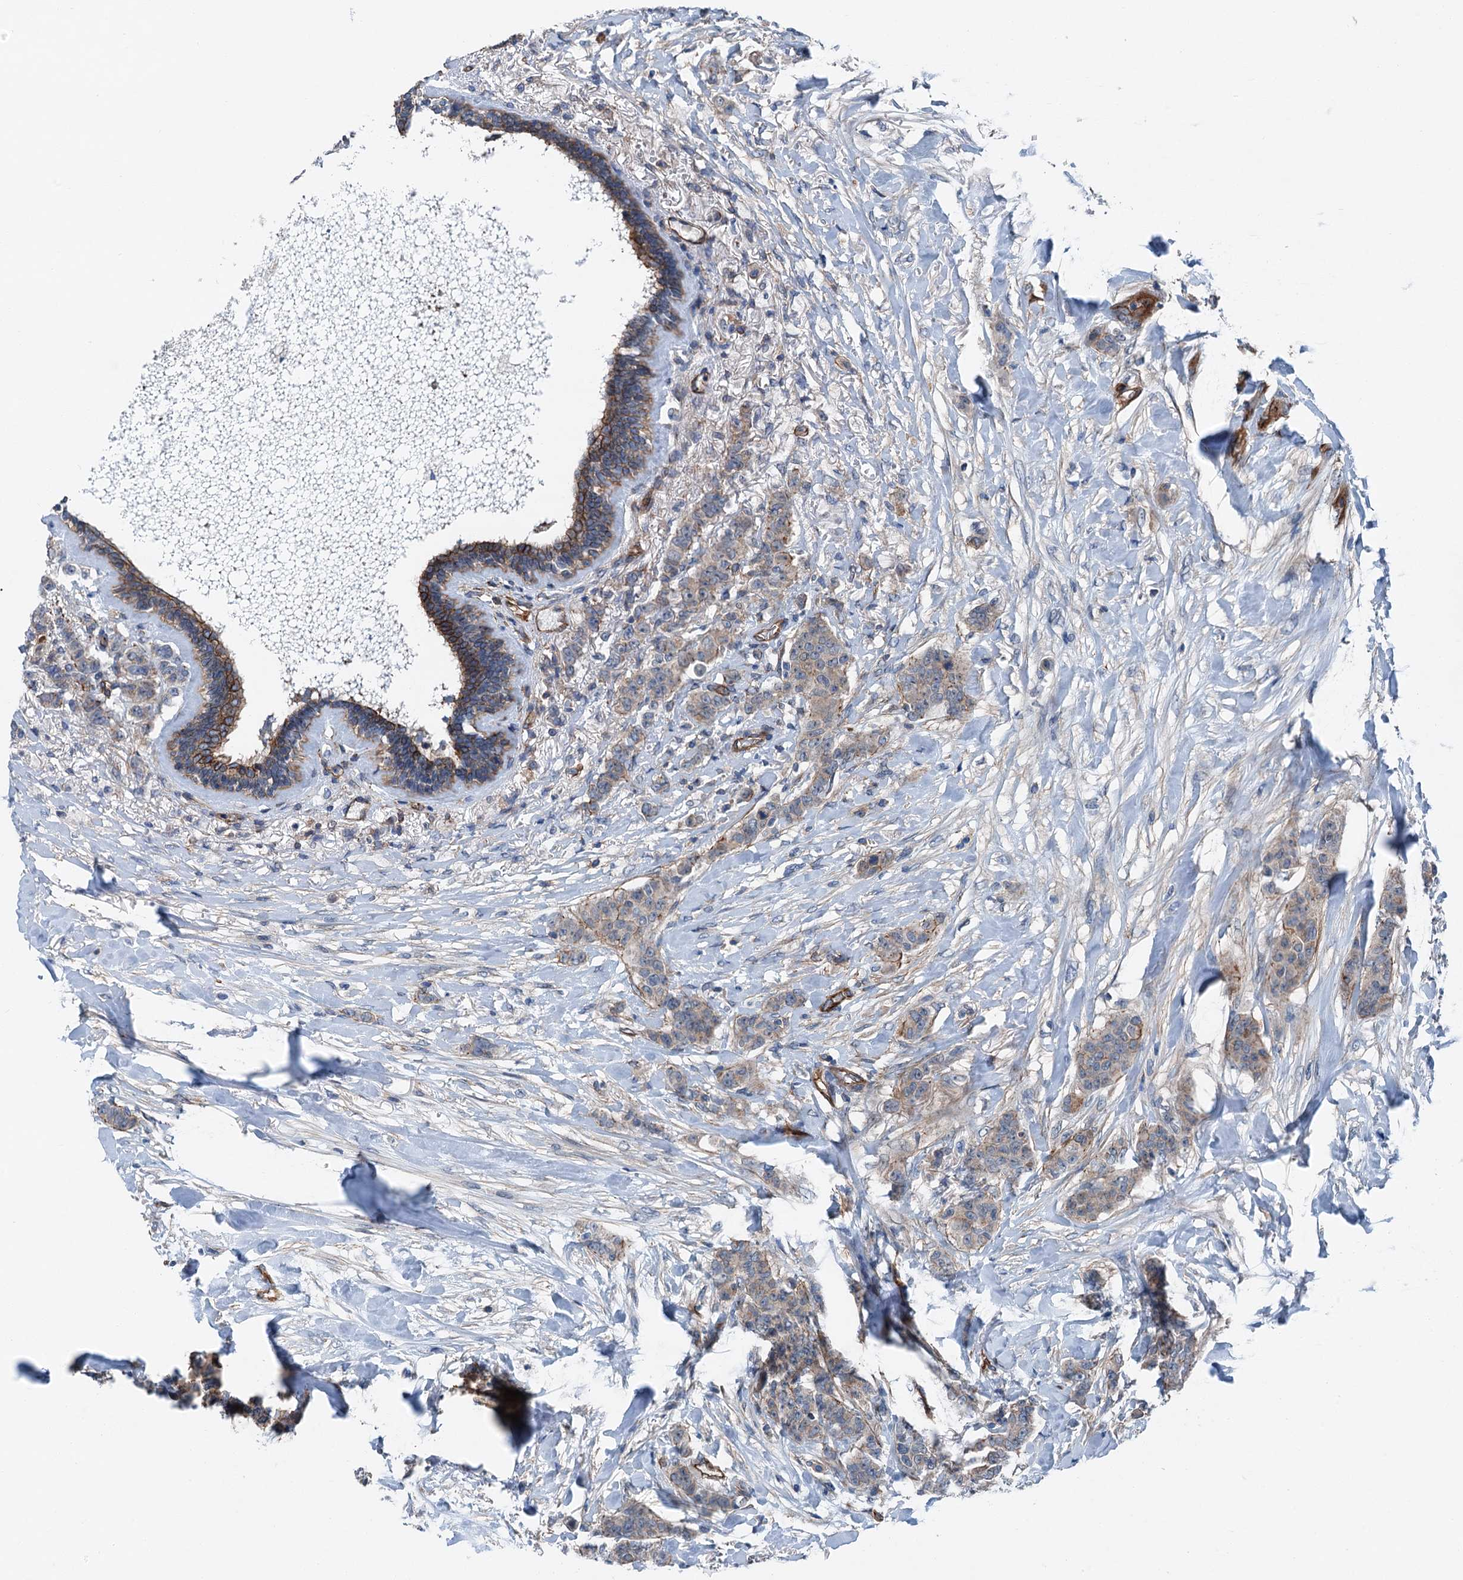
{"staining": {"intensity": "weak", "quantity": "<25%", "location": "cytoplasmic/membranous"}, "tissue": "breast cancer", "cell_type": "Tumor cells", "image_type": "cancer", "snomed": [{"axis": "morphology", "description": "Duct carcinoma"}, {"axis": "topography", "description": "Breast"}], "caption": "Image shows no protein expression in tumor cells of breast cancer (invasive ductal carcinoma) tissue. (DAB (3,3'-diaminobenzidine) IHC, high magnification).", "gene": "NMRAL1", "patient": {"sex": "female", "age": 40}}